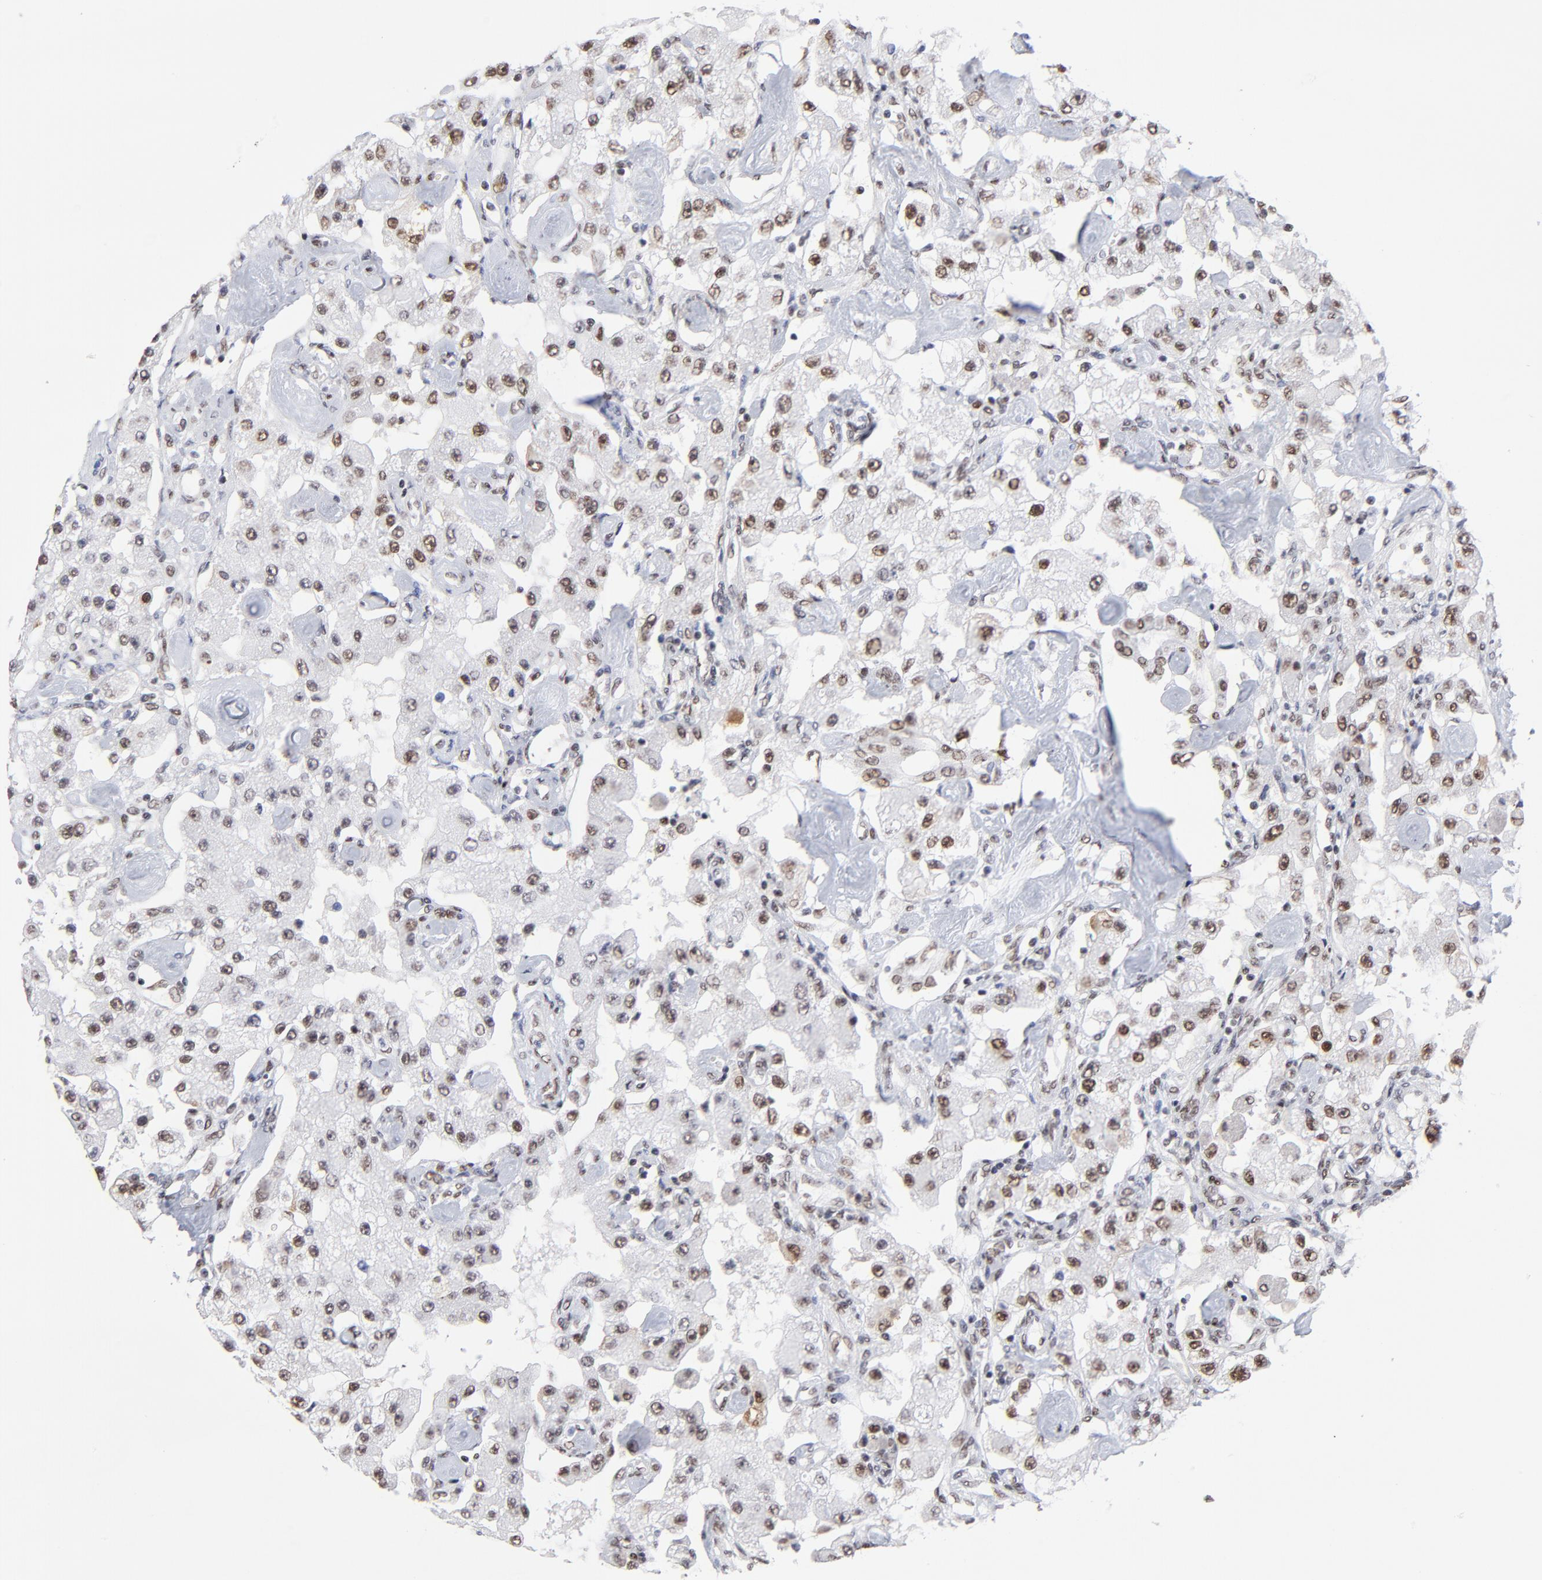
{"staining": {"intensity": "moderate", "quantity": "25%-75%", "location": "nuclear"}, "tissue": "carcinoid", "cell_type": "Tumor cells", "image_type": "cancer", "snomed": [{"axis": "morphology", "description": "Carcinoid, malignant, NOS"}, {"axis": "topography", "description": "Pancreas"}], "caption": "The immunohistochemical stain highlights moderate nuclear positivity in tumor cells of carcinoid tissue. The protein of interest is shown in brown color, while the nuclei are stained blue.", "gene": "ZMYM3", "patient": {"sex": "male", "age": 41}}